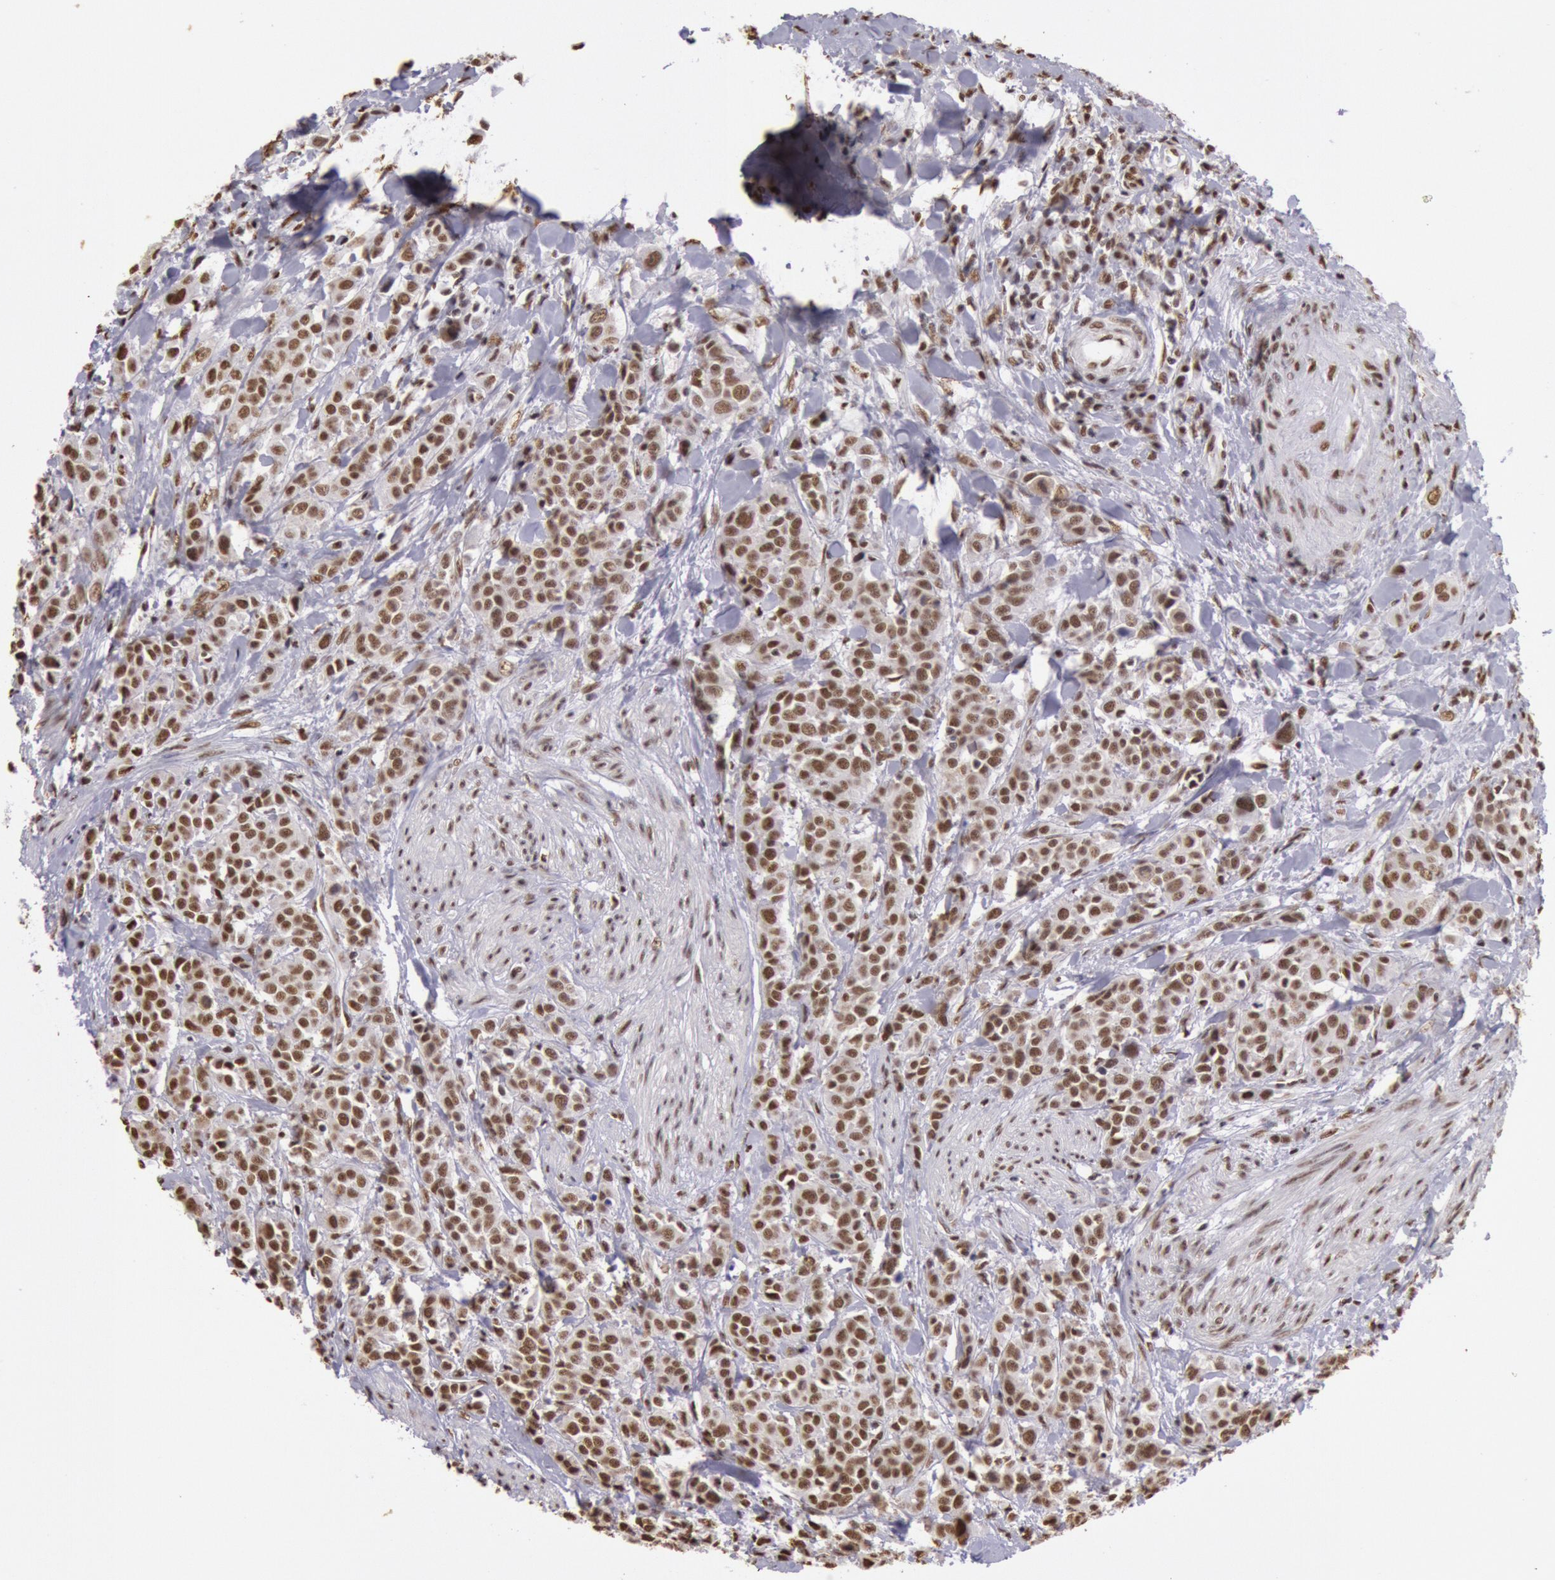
{"staining": {"intensity": "moderate", "quantity": ">75%", "location": "nuclear"}, "tissue": "urothelial cancer", "cell_type": "Tumor cells", "image_type": "cancer", "snomed": [{"axis": "morphology", "description": "Urothelial carcinoma, High grade"}, {"axis": "topography", "description": "Urinary bladder"}], "caption": "Tumor cells reveal medium levels of moderate nuclear expression in about >75% of cells in high-grade urothelial carcinoma.", "gene": "HNRNPH2", "patient": {"sex": "male", "age": 56}}